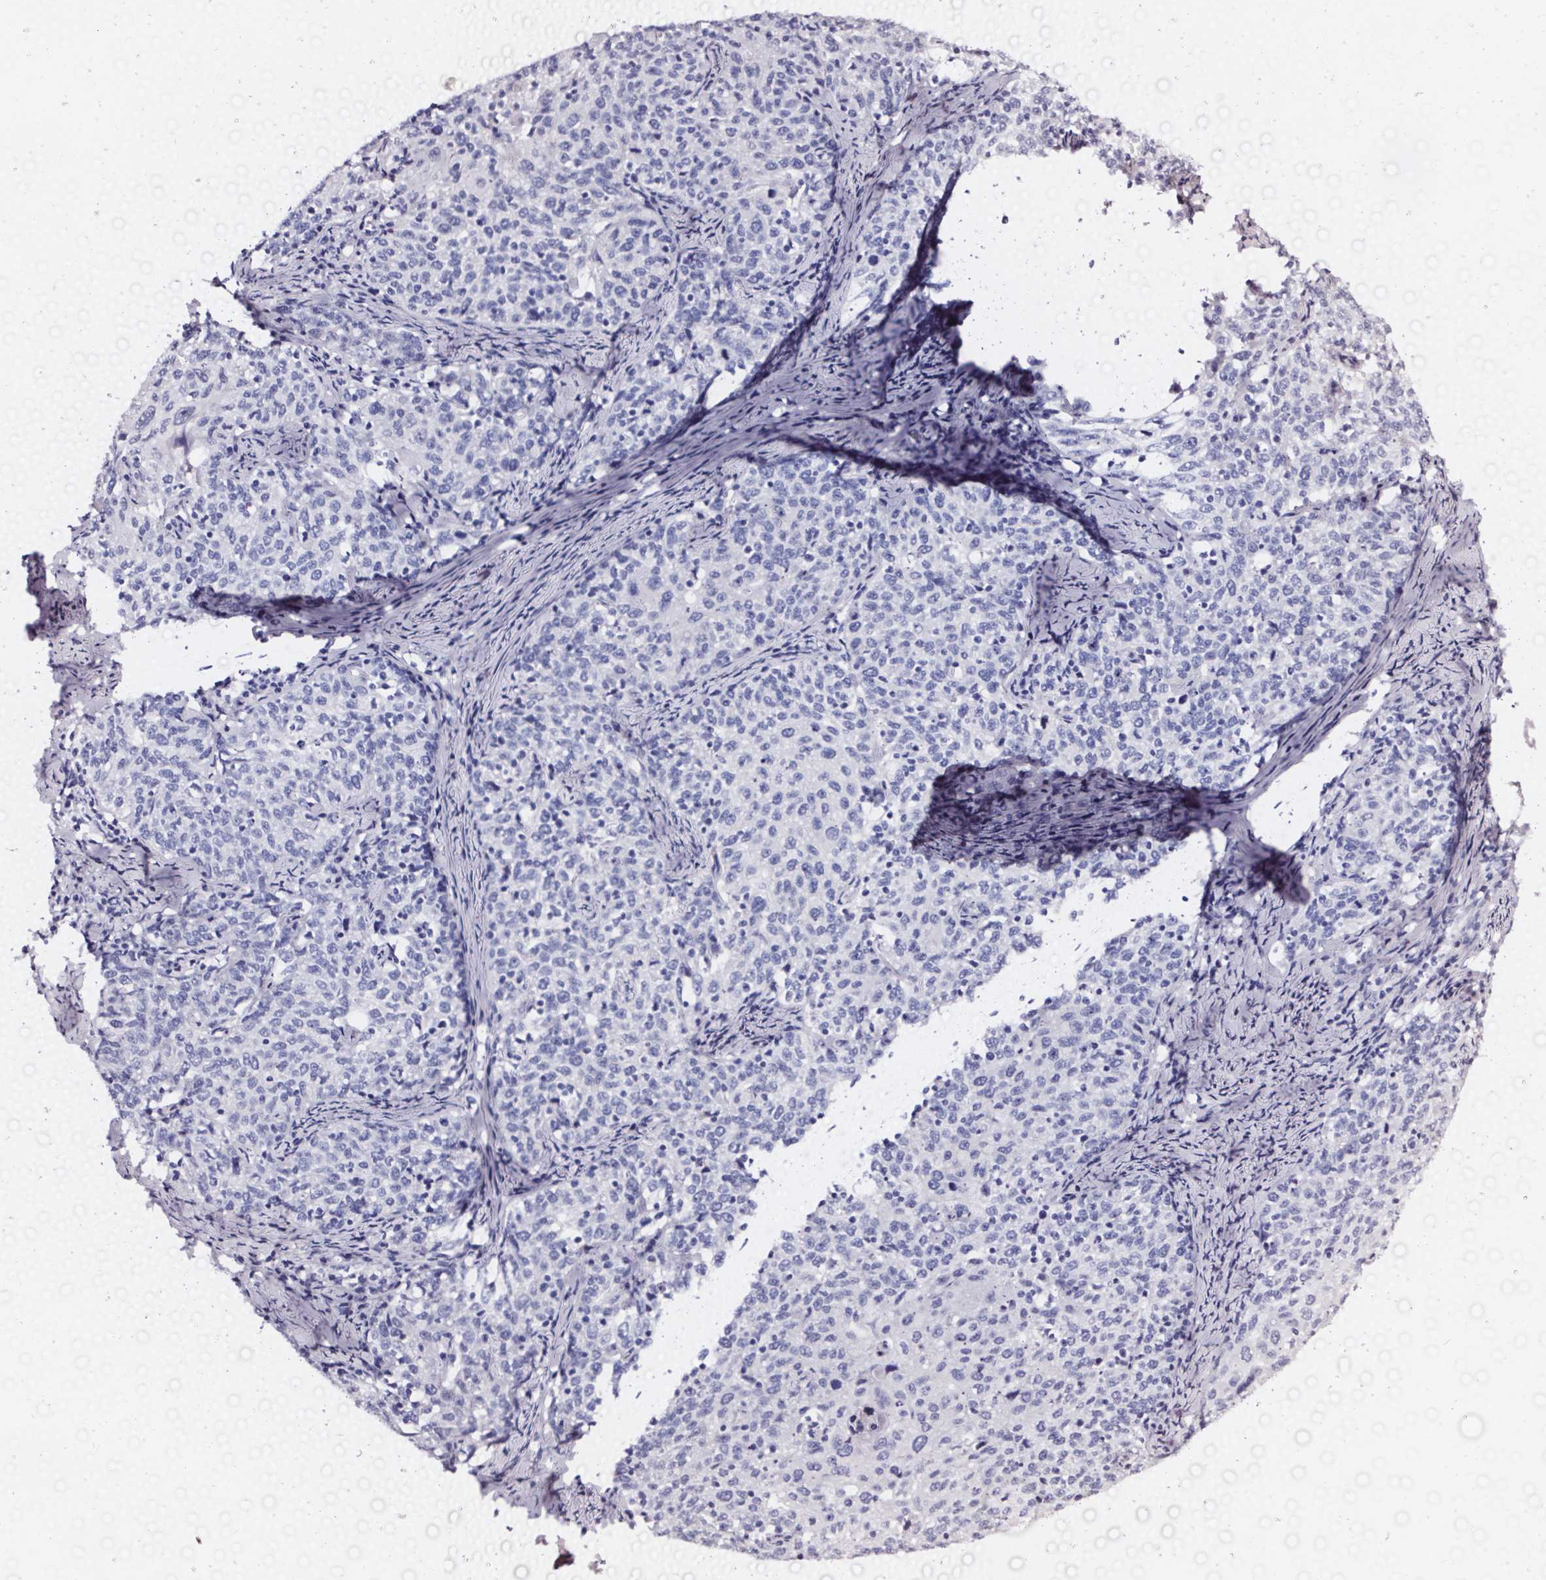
{"staining": {"intensity": "negative", "quantity": "none", "location": "none"}, "tissue": "cervical cancer", "cell_type": "Tumor cells", "image_type": "cancer", "snomed": [{"axis": "morphology", "description": "Squamous cell carcinoma, NOS"}, {"axis": "topography", "description": "Cervix"}], "caption": "DAB (3,3'-diaminobenzidine) immunohistochemical staining of human cervical squamous cell carcinoma exhibits no significant positivity in tumor cells.", "gene": "ELAVL2", "patient": {"sex": "female", "age": 62}}